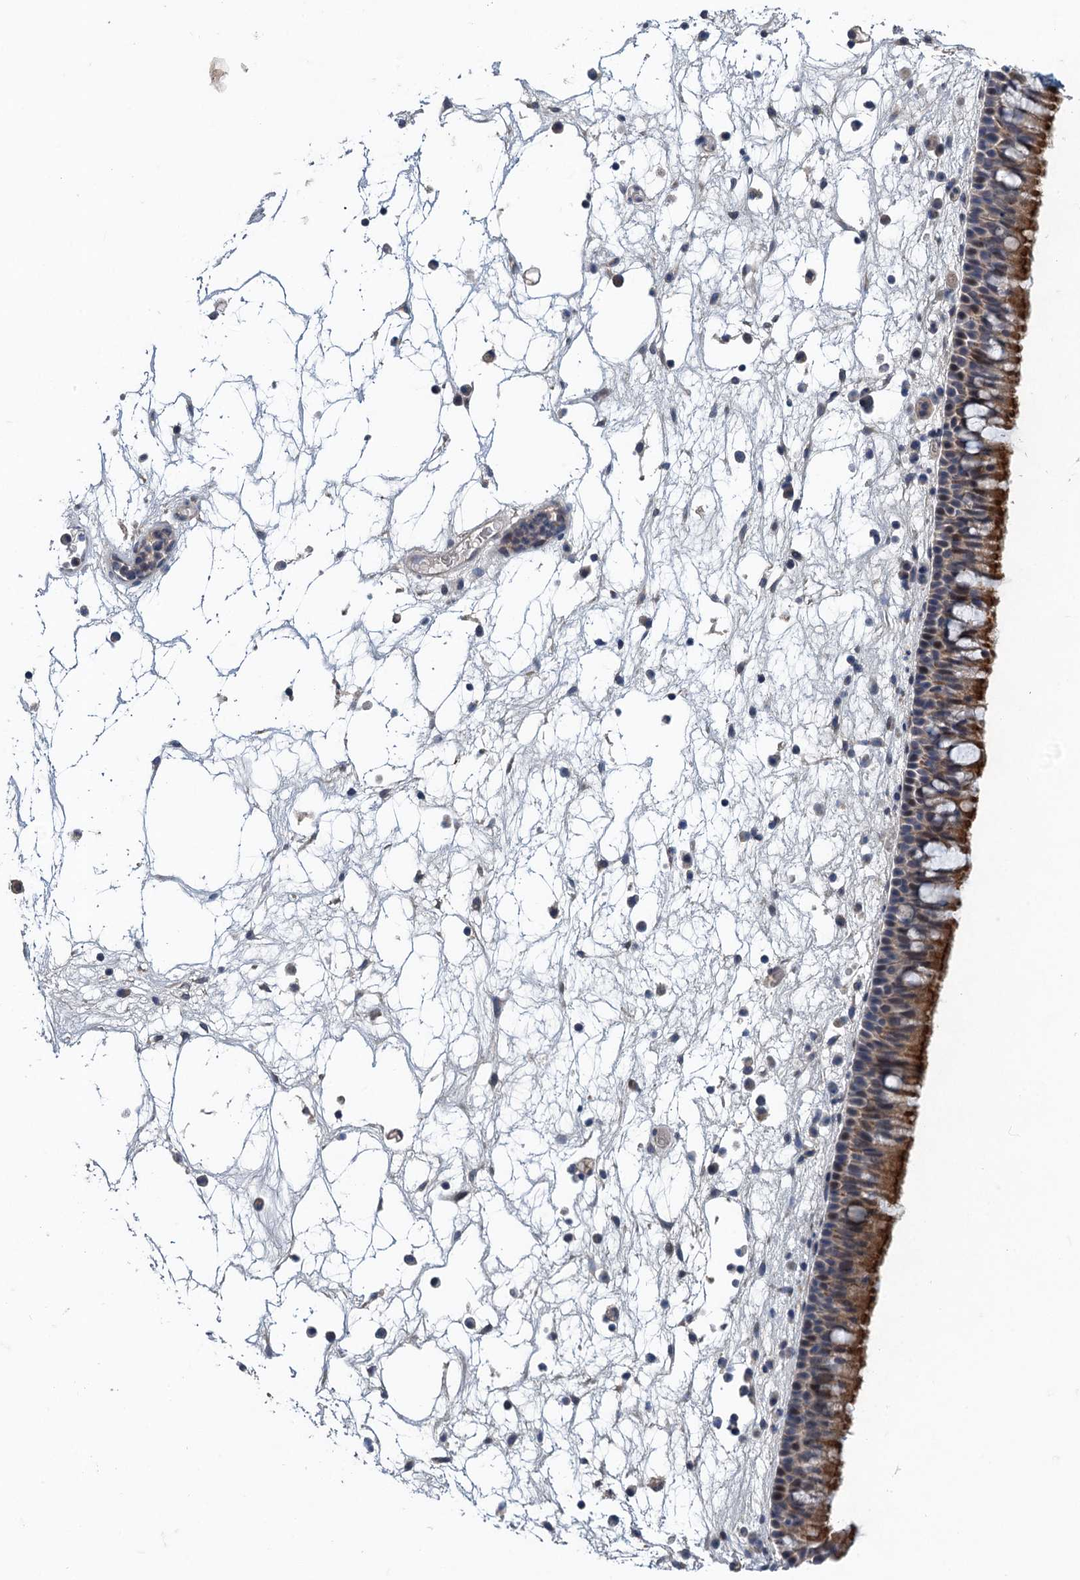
{"staining": {"intensity": "strong", "quantity": "<25%", "location": "cytoplasmic/membranous"}, "tissue": "nasopharynx", "cell_type": "Respiratory epithelial cells", "image_type": "normal", "snomed": [{"axis": "morphology", "description": "Normal tissue, NOS"}, {"axis": "morphology", "description": "Inflammation, NOS"}, {"axis": "morphology", "description": "Malignant melanoma, Metastatic site"}, {"axis": "topography", "description": "Nasopharynx"}], "caption": "Normal nasopharynx reveals strong cytoplasmic/membranous positivity in approximately <25% of respiratory epithelial cells.", "gene": "MDM1", "patient": {"sex": "male", "age": 70}}